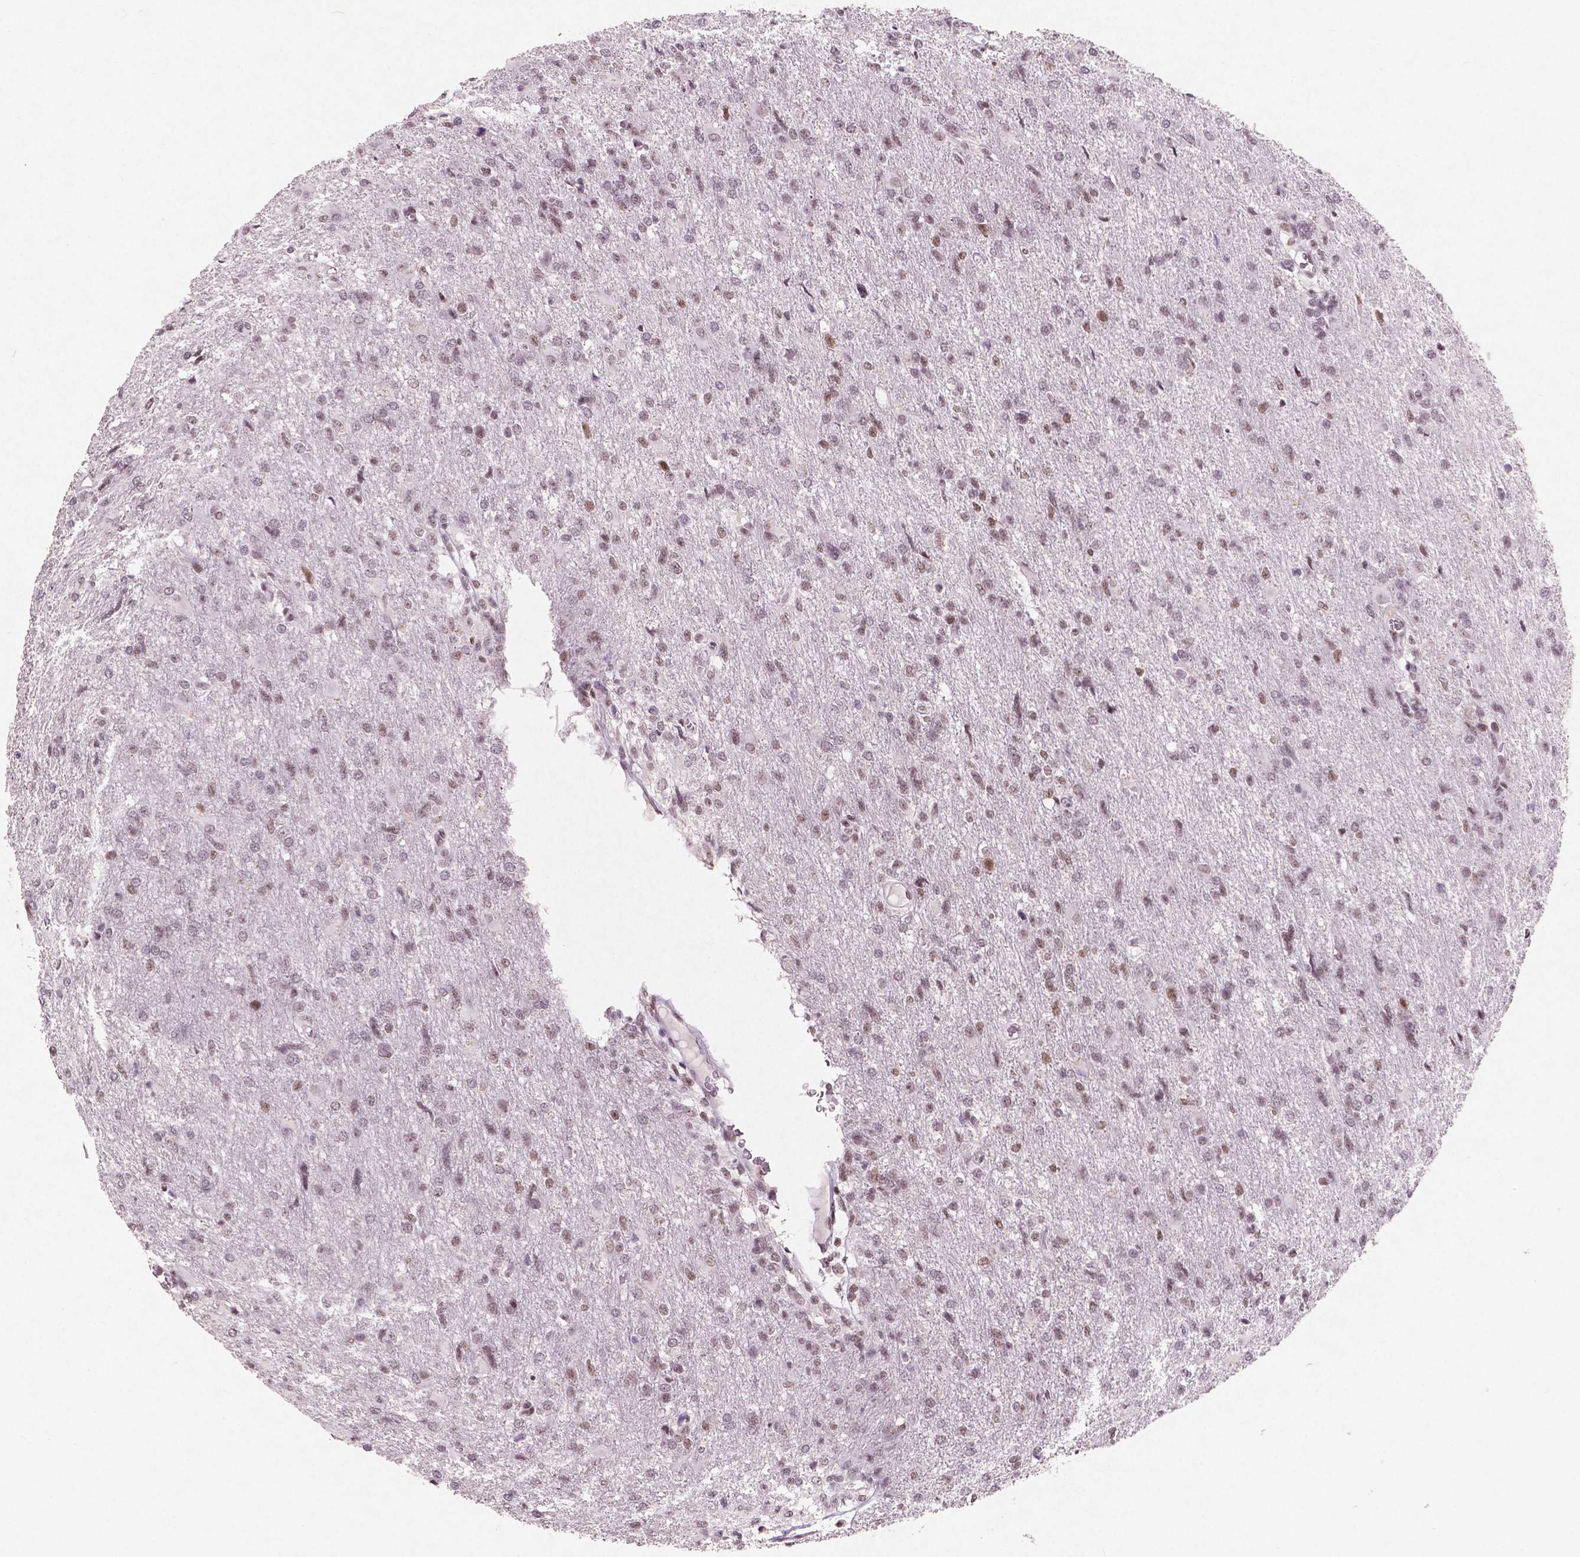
{"staining": {"intensity": "weak", "quantity": "25%-75%", "location": "nuclear"}, "tissue": "glioma", "cell_type": "Tumor cells", "image_type": "cancer", "snomed": [{"axis": "morphology", "description": "Glioma, malignant, High grade"}, {"axis": "topography", "description": "Brain"}], "caption": "High-power microscopy captured an immunohistochemistry (IHC) photomicrograph of glioma, revealing weak nuclear positivity in about 25%-75% of tumor cells. The protein of interest is shown in brown color, while the nuclei are stained blue.", "gene": "BRD4", "patient": {"sex": "male", "age": 68}}